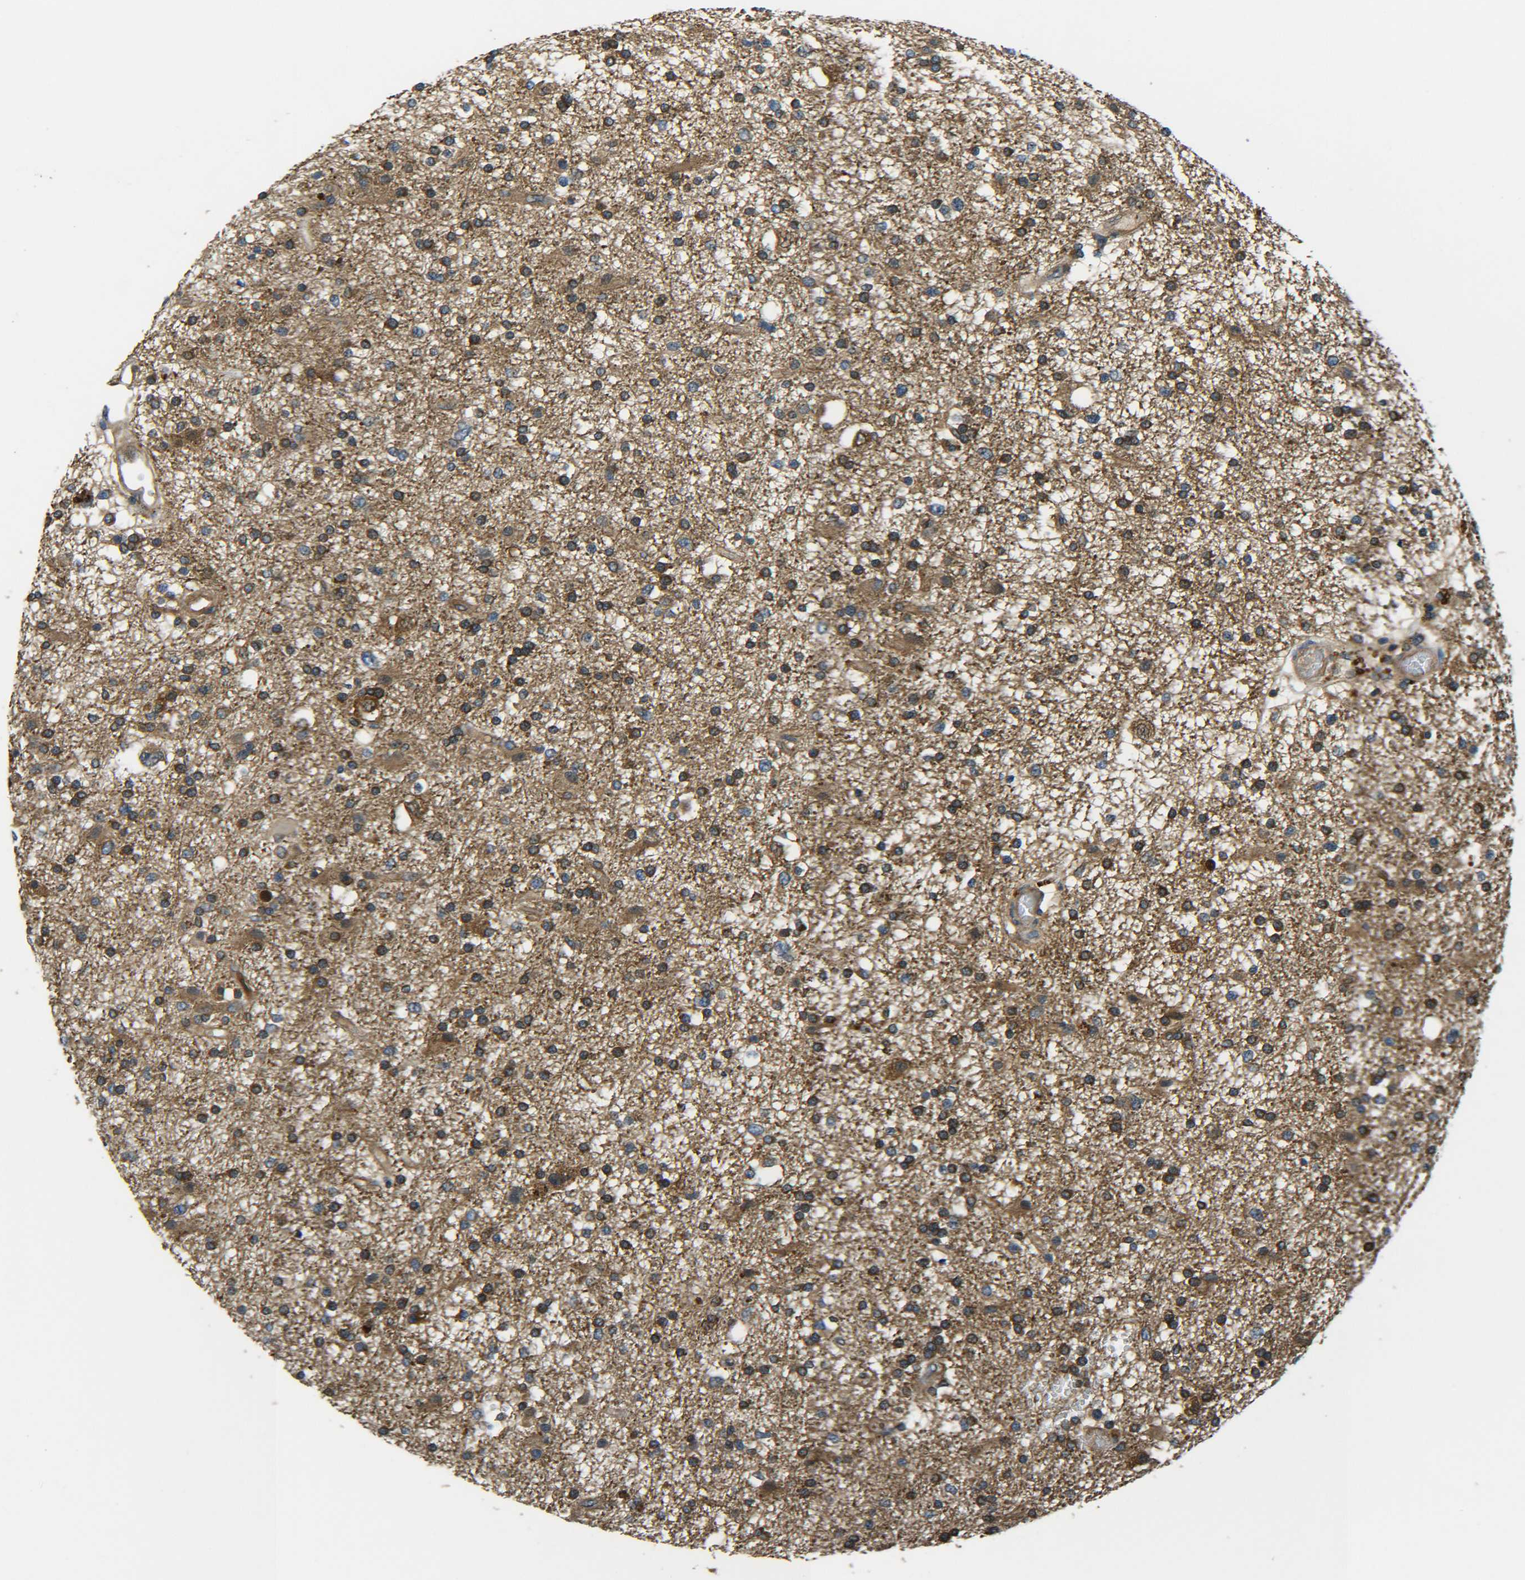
{"staining": {"intensity": "weak", "quantity": "25%-75%", "location": "cytoplasmic/membranous"}, "tissue": "glioma", "cell_type": "Tumor cells", "image_type": "cancer", "snomed": [{"axis": "morphology", "description": "Glioma, malignant, High grade"}, {"axis": "topography", "description": "Brain"}], "caption": "DAB (3,3'-diaminobenzidine) immunohistochemical staining of high-grade glioma (malignant) exhibits weak cytoplasmic/membranous protein expression in about 25%-75% of tumor cells.", "gene": "PREB", "patient": {"sex": "male", "age": 33}}